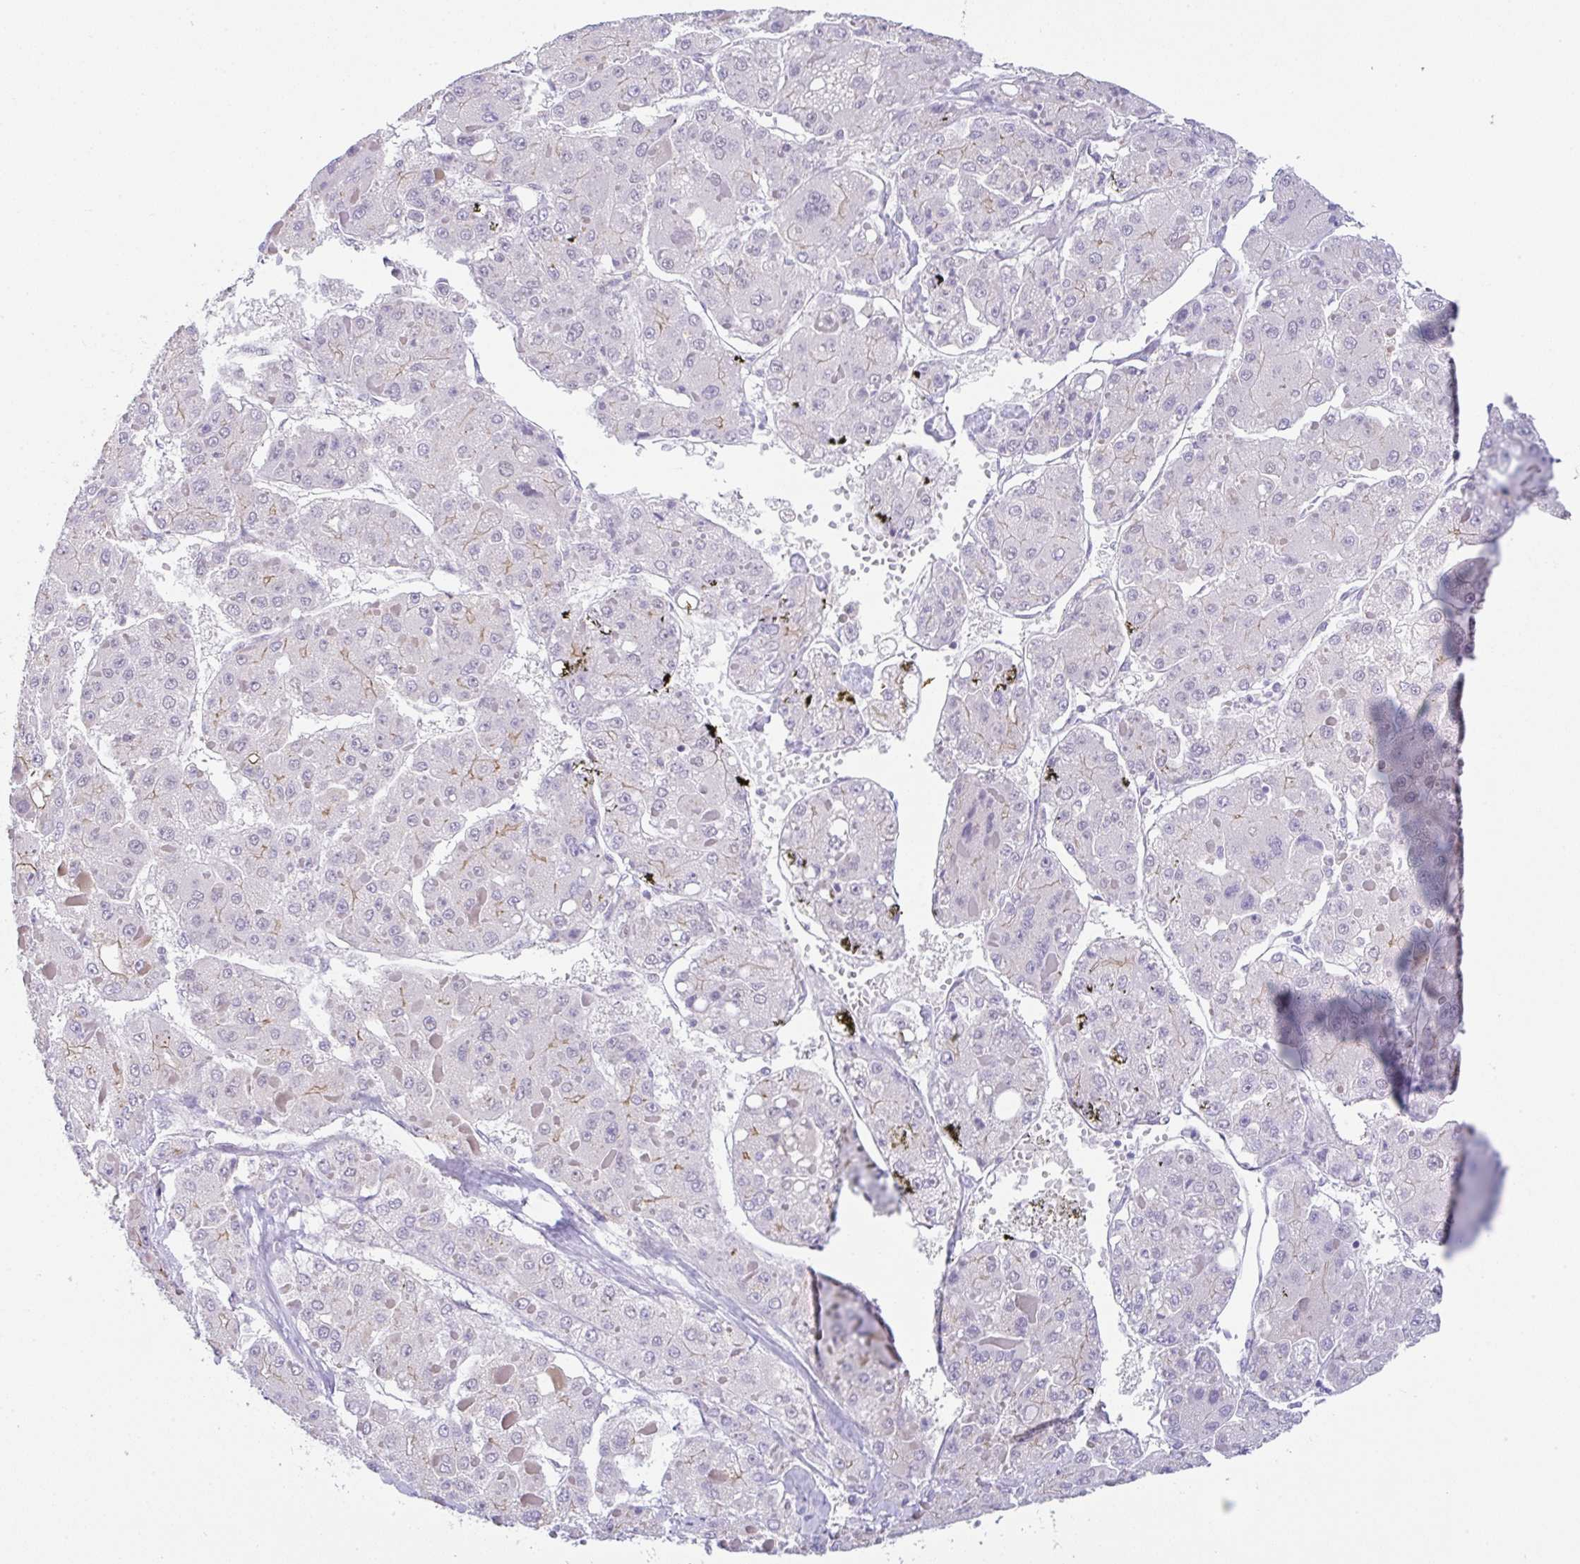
{"staining": {"intensity": "negative", "quantity": "none", "location": "none"}, "tissue": "liver cancer", "cell_type": "Tumor cells", "image_type": "cancer", "snomed": [{"axis": "morphology", "description": "Carcinoma, Hepatocellular, NOS"}, {"axis": "topography", "description": "Liver"}], "caption": "Liver cancer stained for a protein using immunohistochemistry (IHC) shows no staining tumor cells.", "gene": "CGNL1", "patient": {"sex": "female", "age": 73}}